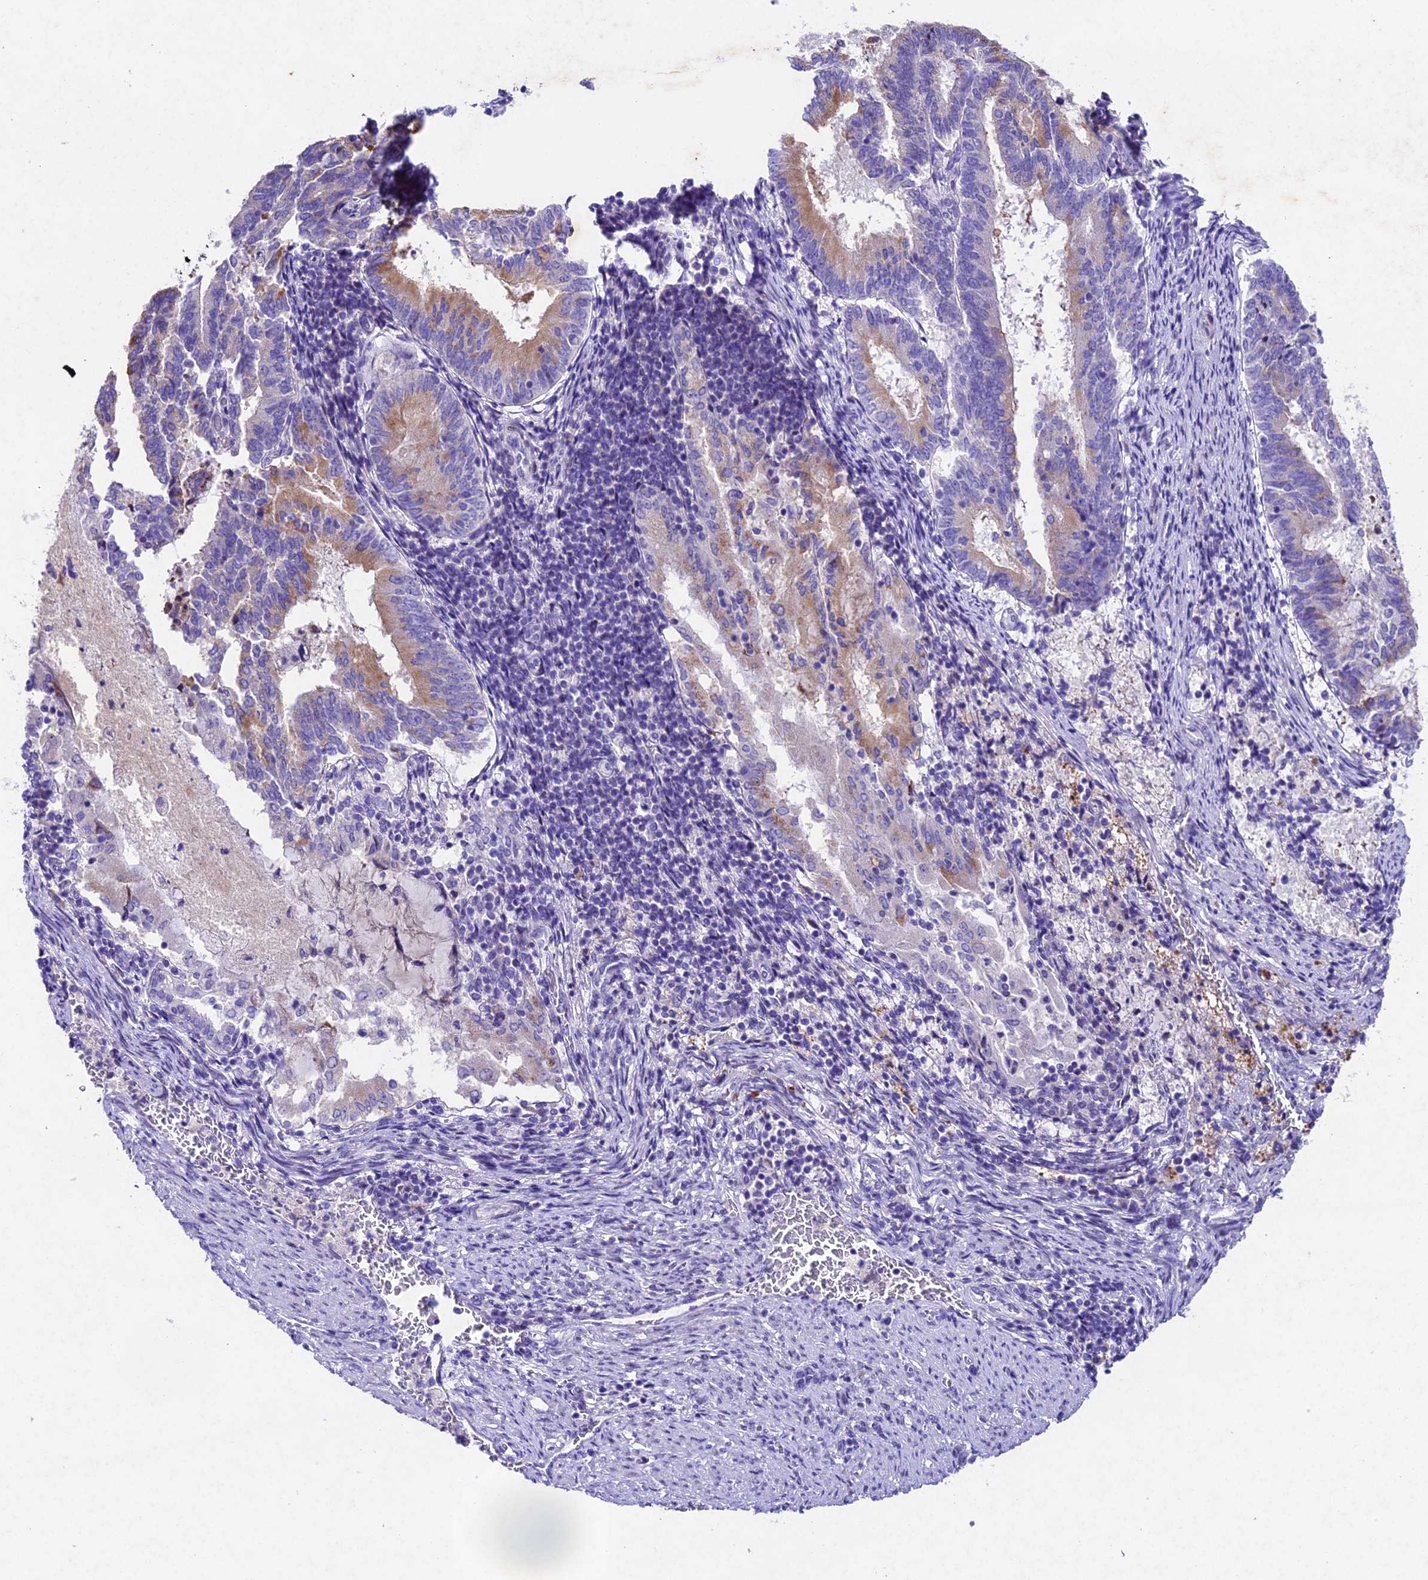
{"staining": {"intensity": "moderate", "quantity": "25%-75%", "location": "cytoplasmic/membranous"}, "tissue": "endometrial cancer", "cell_type": "Tumor cells", "image_type": "cancer", "snomed": [{"axis": "morphology", "description": "Adenocarcinoma, NOS"}, {"axis": "topography", "description": "Endometrium"}], "caption": "IHC (DAB (3,3'-diaminobenzidine)) staining of human endometrial cancer (adenocarcinoma) exhibits moderate cytoplasmic/membranous protein staining in approximately 25%-75% of tumor cells.", "gene": "IFT140", "patient": {"sex": "female", "age": 80}}